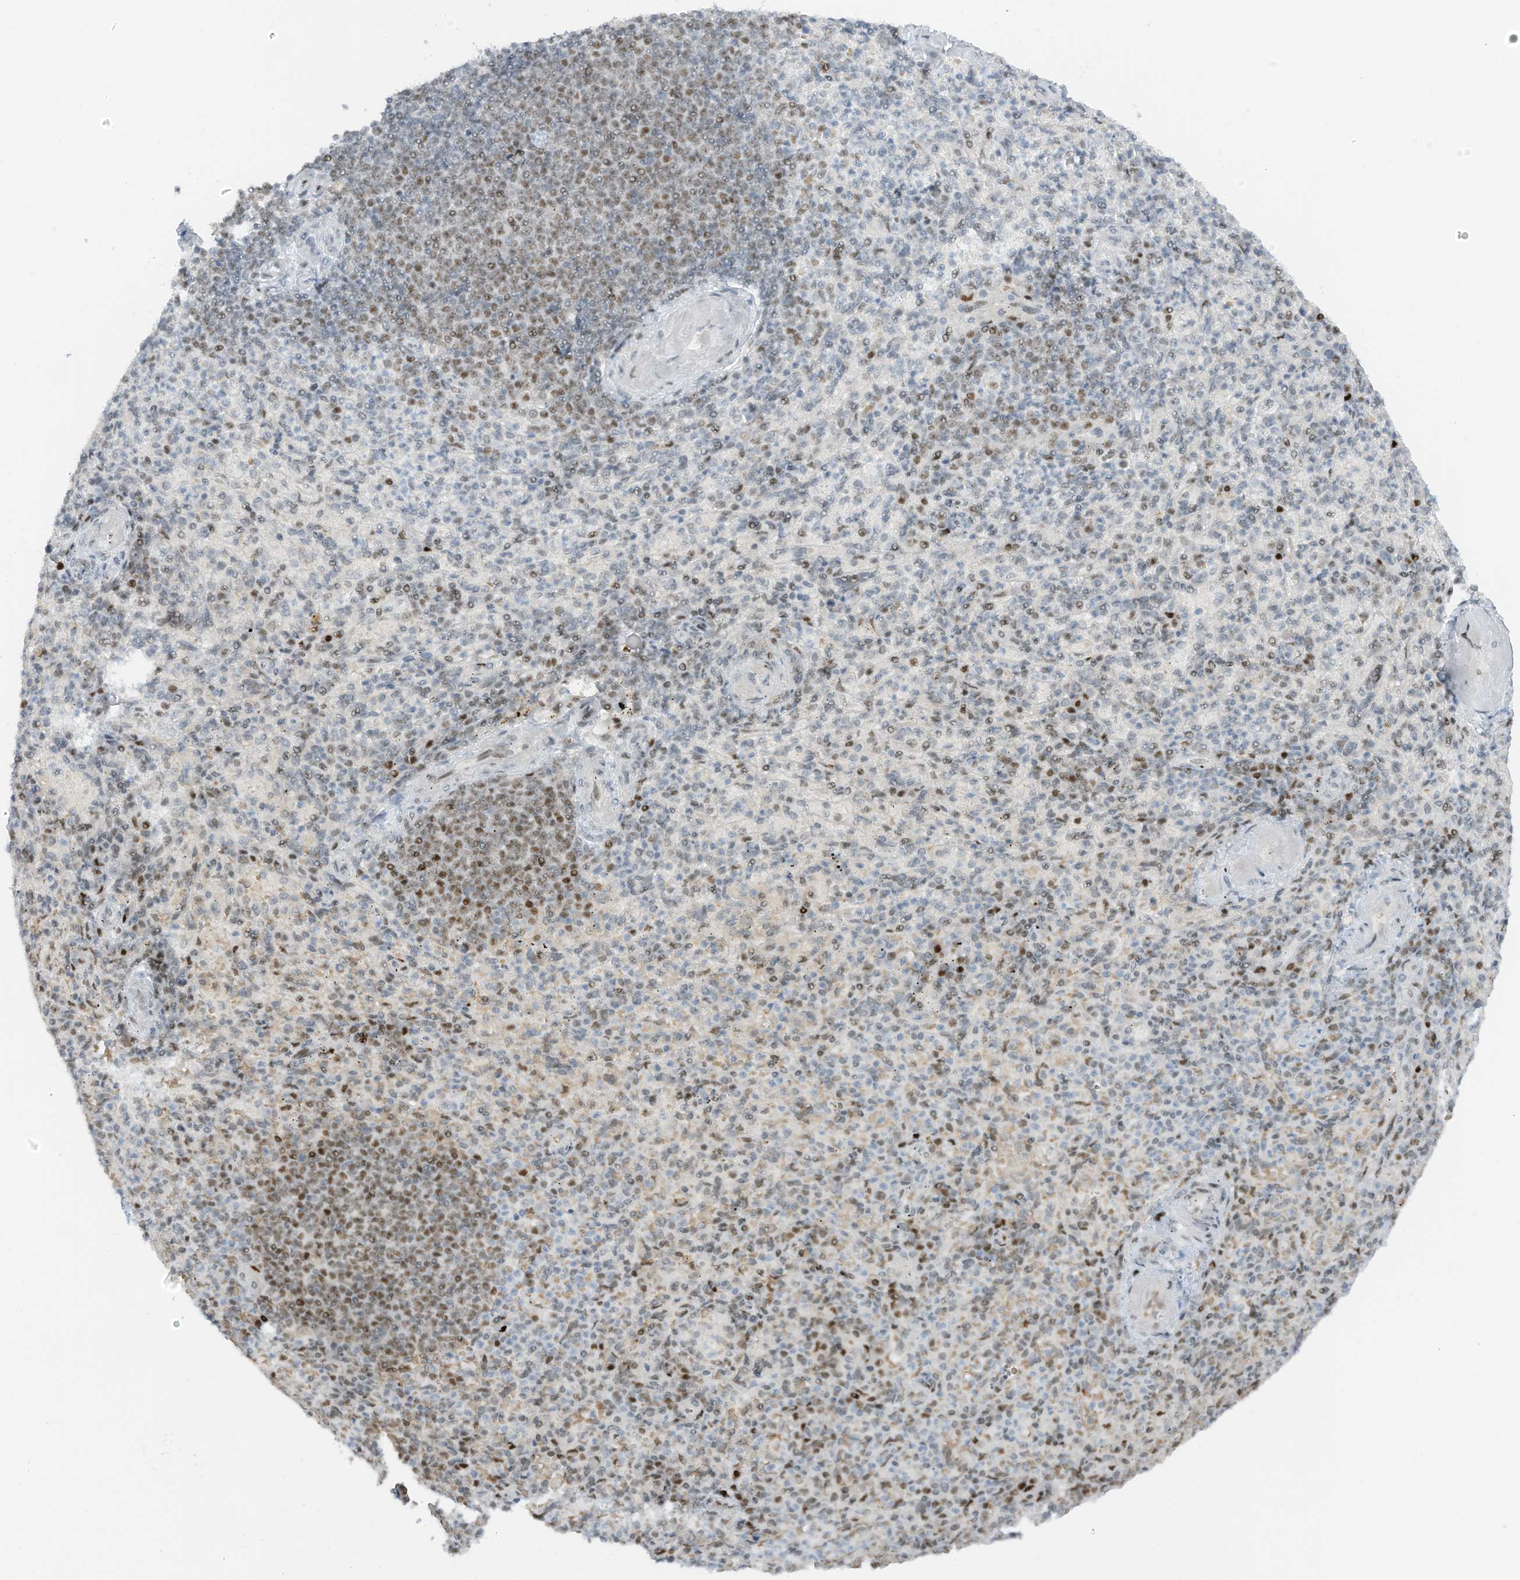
{"staining": {"intensity": "negative", "quantity": "none", "location": "none"}, "tissue": "spleen", "cell_type": "Cells in red pulp", "image_type": "normal", "snomed": [{"axis": "morphology", "description": "Normal tissue, NOS"}, {"axis": "topography", "description": "Spleen"}], "caption": "IHC photomicrograph of benign spleen: human spleen stained with DAB (3,3'-diaminobenzidine) exhibits no significant protein positivity in cells in red pulp. The staining is performed using DAB brown chromogen with nuclei counter-stained in using hematoxylin.", "gene": "ZCWPW2", "patient": {"sex": "female", "age": 74}}